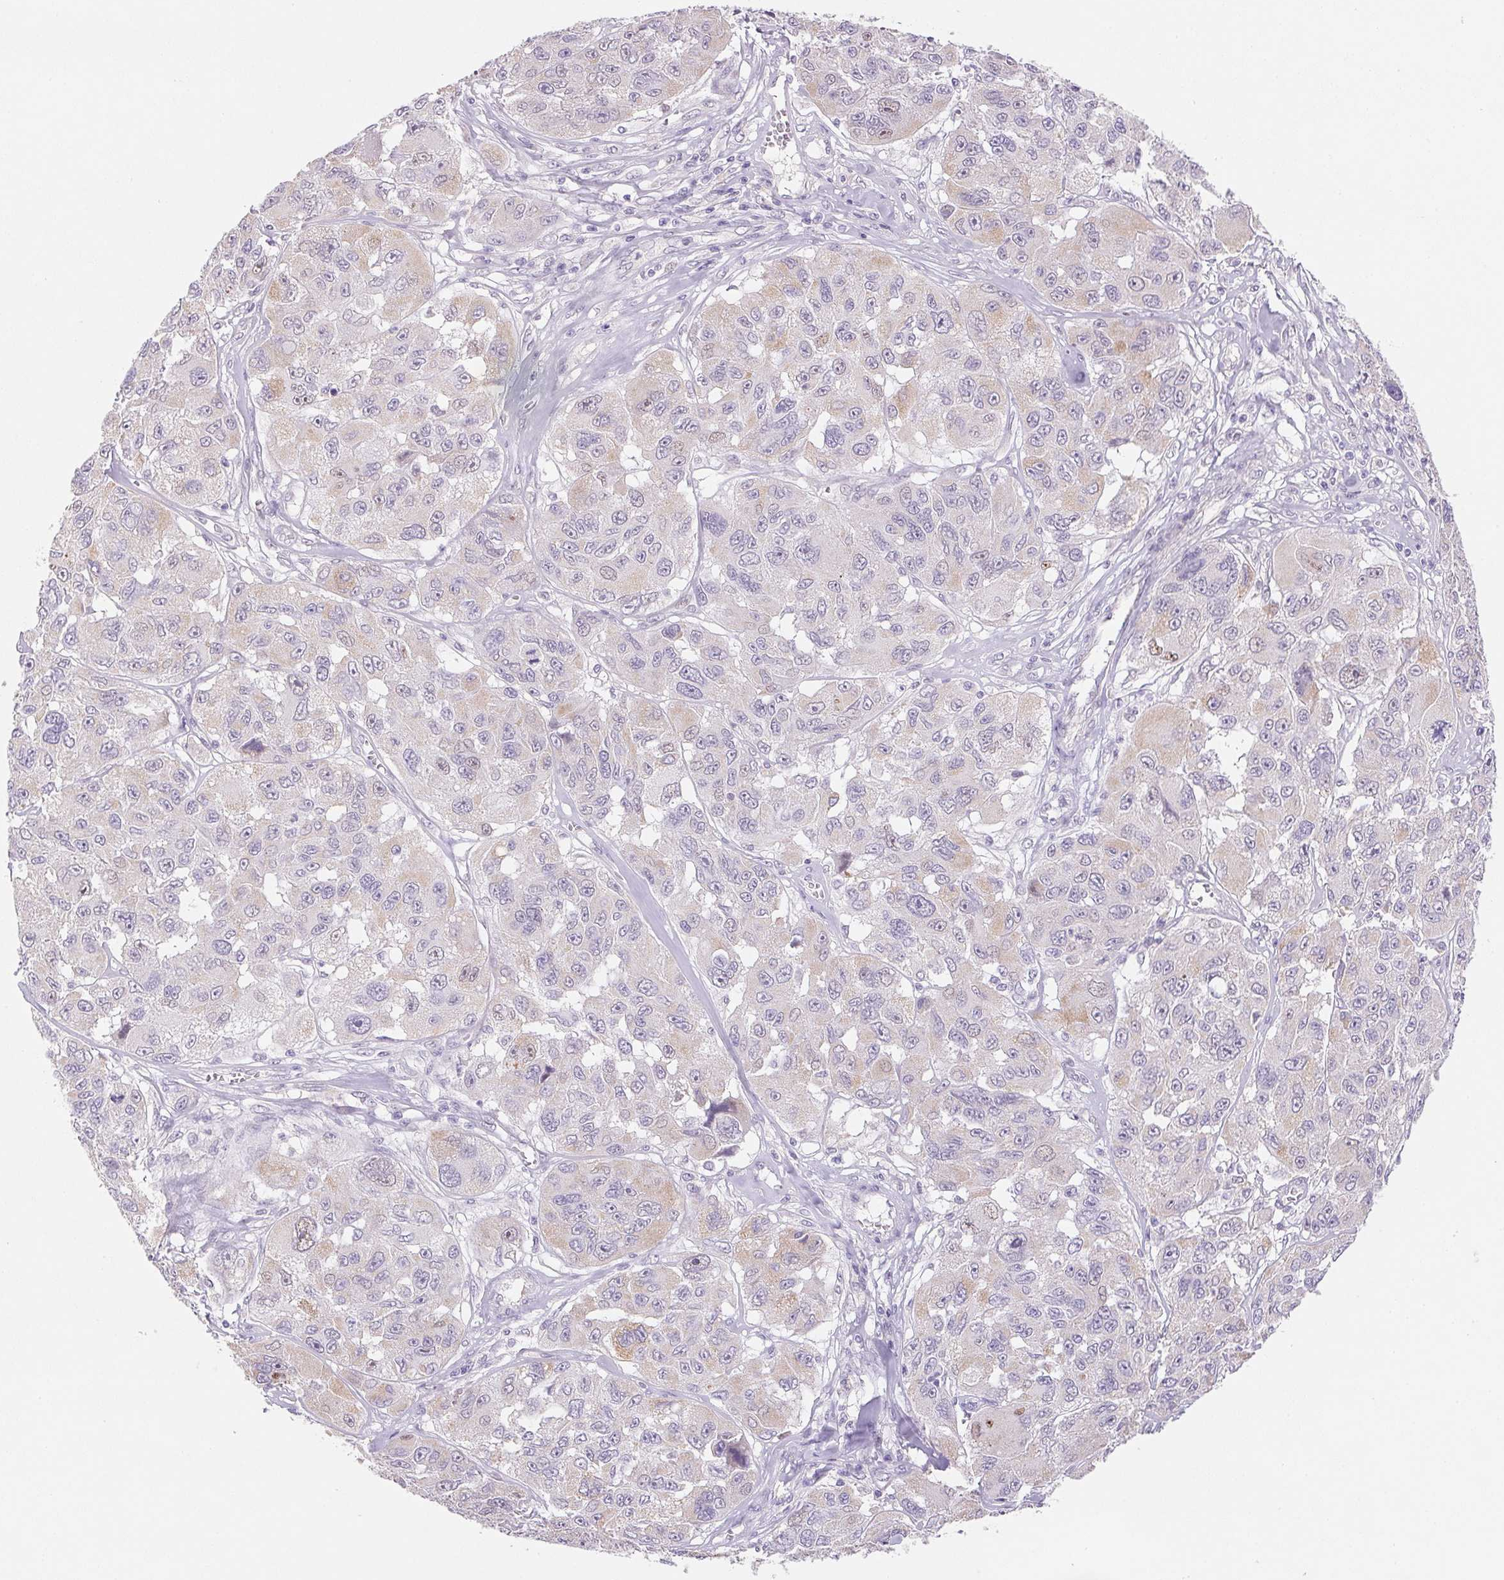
{"staining": {"intensity": "negative", "quantity": "none", "location": "none"}, "tissue": "melanoma", "cell_type": "Tumor cells", "image_type": "cancer", "snomed": [{"axis": "morphology", "description": "Malignant melanoma, NOS"}, {"axis": "topography", "description": "Skin"}], "caption": "This is a photomicrograph of IHC staining of malignant melanoma, which shows no staining in tumor cells.", "gene": "DPPA5", "patient": {"sex": "female", "age": 66}}